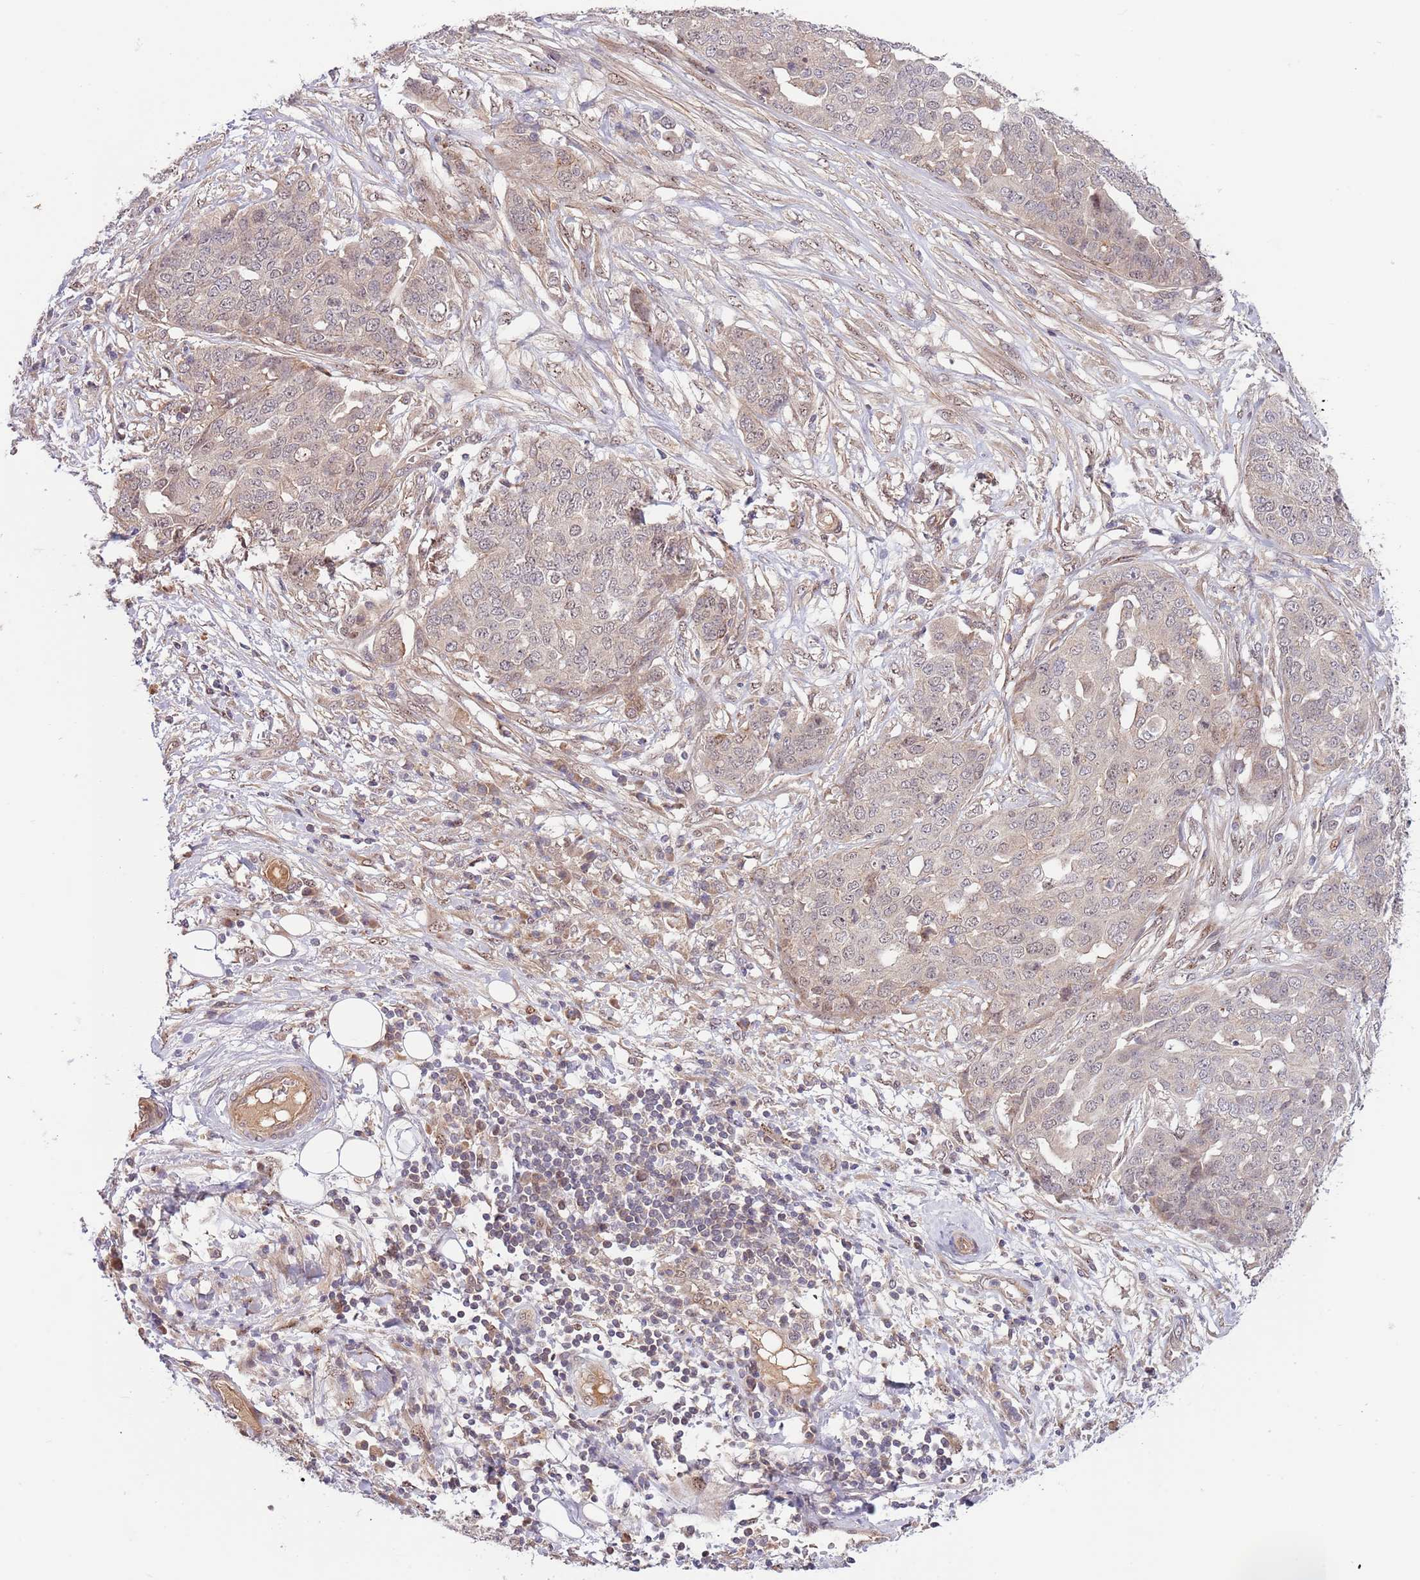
{"staining": {"intensity": "negative", "quantity": "none", "location": "none"}, "tissue": "ovarian cancer", "cell_type": "Tumor cells", "image_type": "cancer", "snomed": [{"axis": "morphology", "description": "Cystadenocarcinoma, serous, NOS"}, {"axis": "topography", "description": "Soft tissue"}, {"axis": "topography", "description": "Ovary"}], "caption": "The micrograph displays no staining of tumor cells in ovarian cancer.", "gene": "PRR16", "patient": {"sex": "female", "age": 57}}